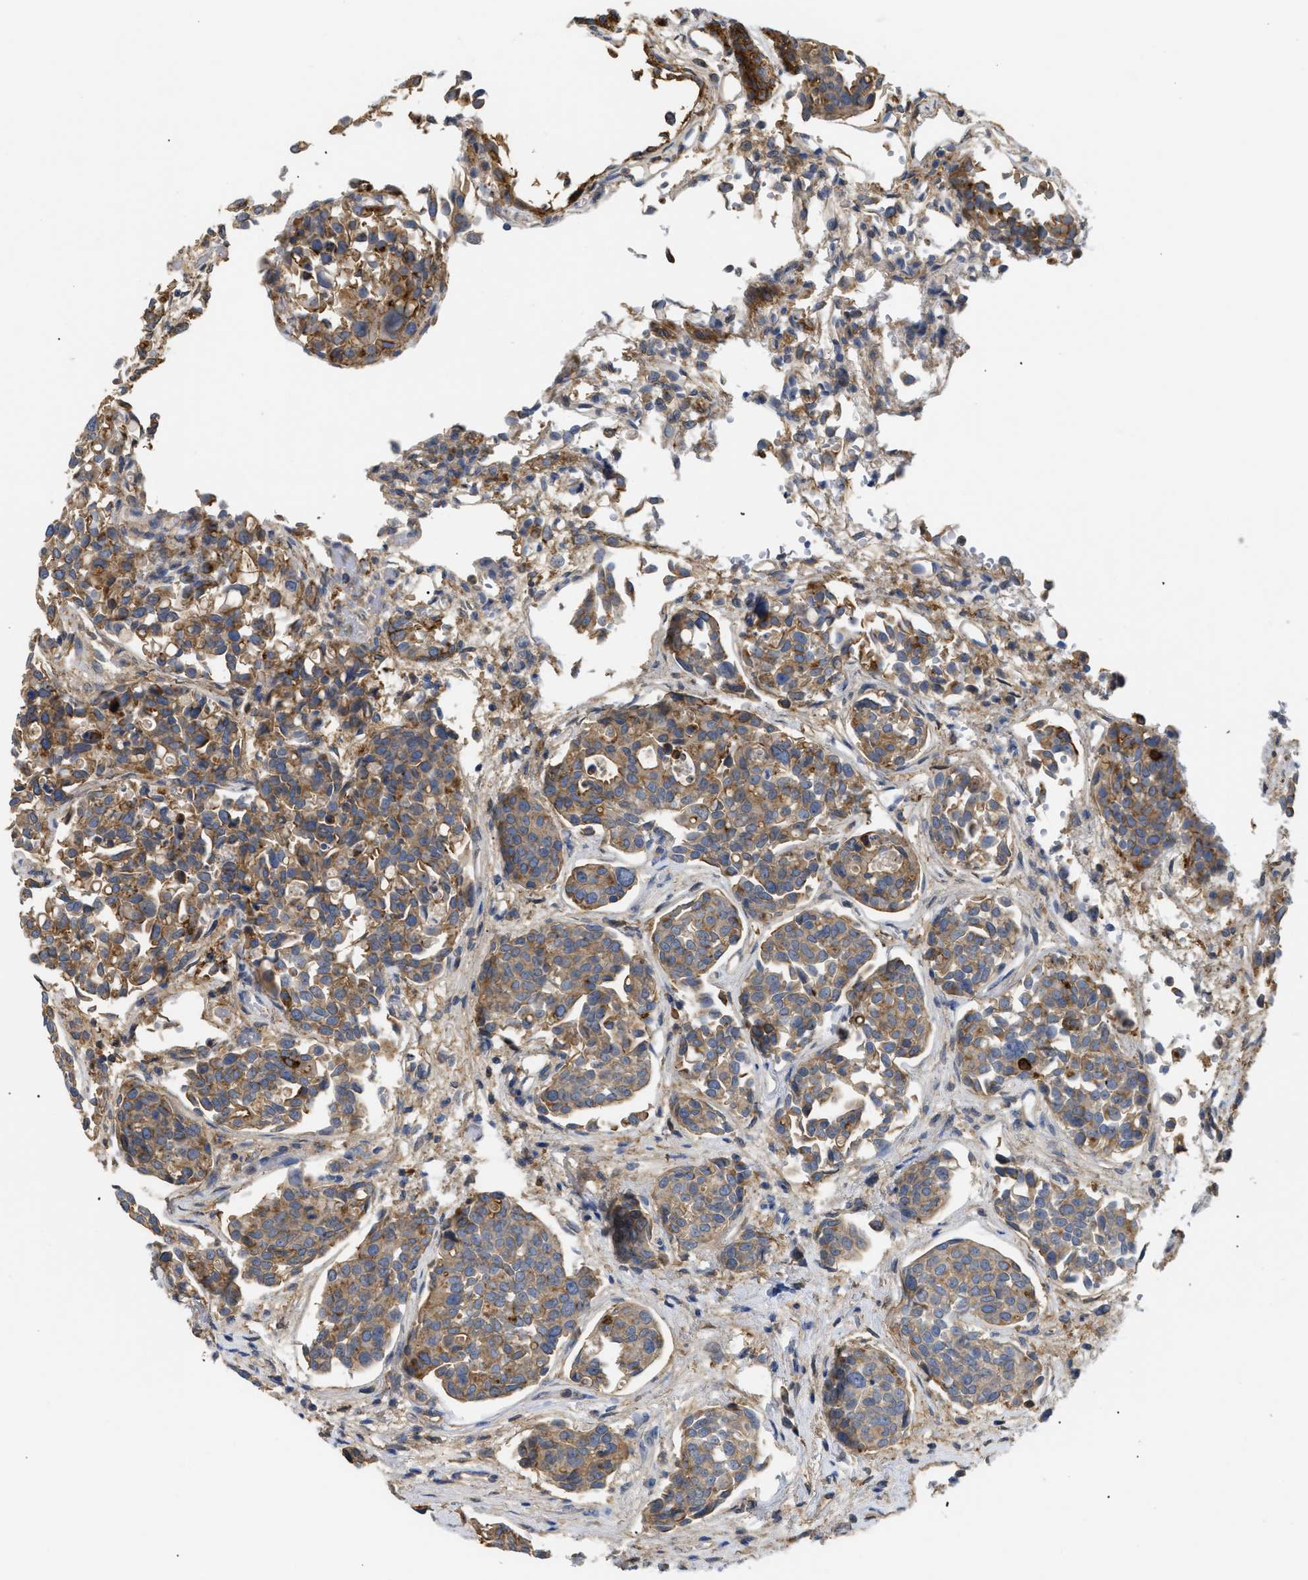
{"staining": {"intensity": "moderate", "quantity": ">75%", "location": "cytoplasmic/membranous"}, "tissue": "urothelial cancer", "cell_type": "Tumor cells", "image_type": "cancer", "snomed": [{"axis": "morphology", "description": "Urothelial carcinoma, High grade"}, {"axis": "topography", "description": "Urinary bladder"}], "caption": "Protein expression analysis of human urothelial carcinoma (high-grade) reveals moderate cytoplasmic/membranous staining in approximately >75% of tumor cells. (IHC, brightfield microscopy, high magnification).", "gene": "ANXA4", "patient": {"sex": "male", "age": 78}}